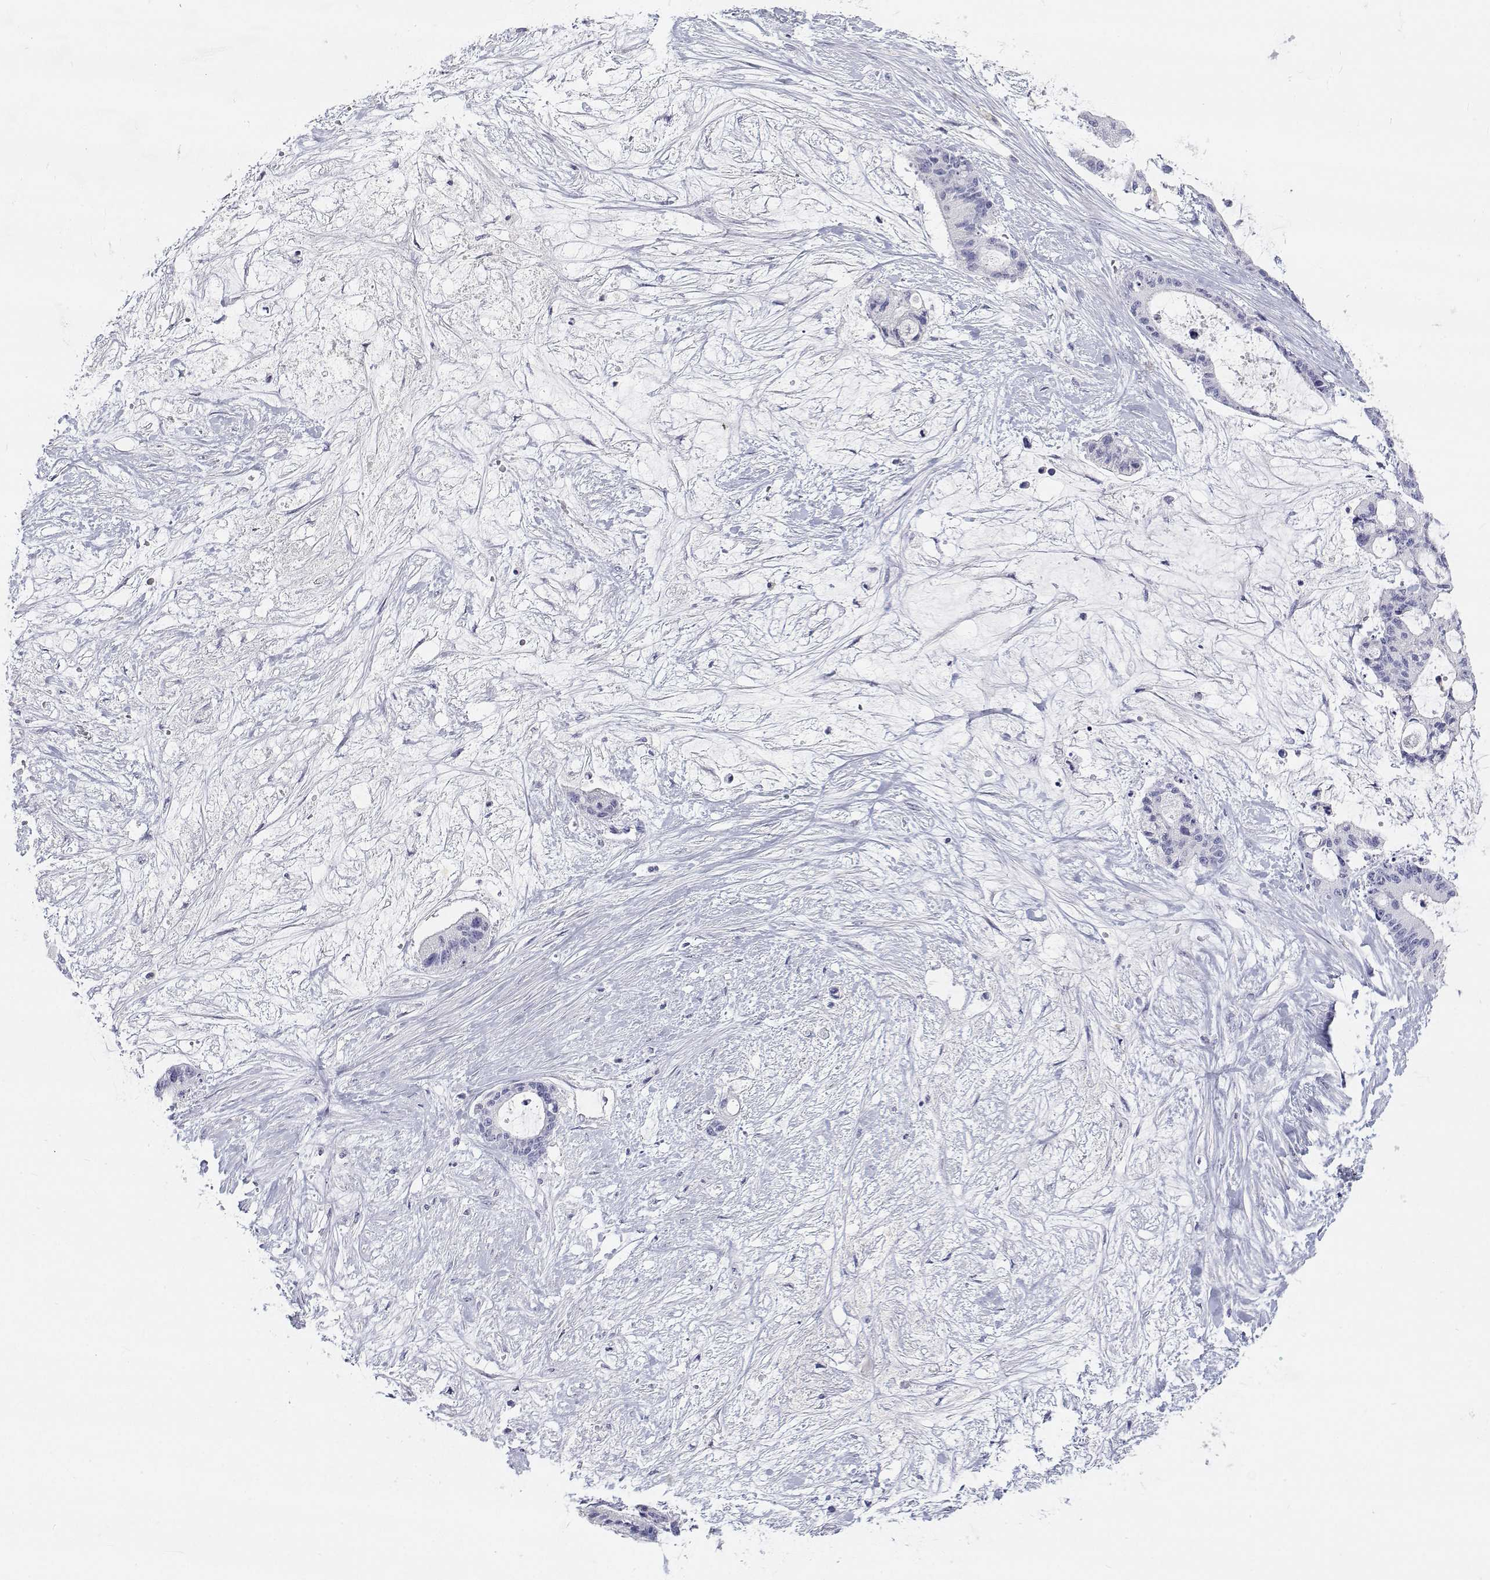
{"staining": {"intensity": "negative", "quantity": "none", "location": "none"}, "tissue": "liver cancer", "cell_type": "Tumor cells", "image_type": "cancer", "snomed": [{"axis": "morphology", "description": "Normal tissue, NOS"}, {"axis": "morphology", "description": "Cholangiocarcinoma"}, {"axis": "topography", "description": "Liver"}, {"axis": "topography", "description": "Peripheral nerve tissue"}], "caption": "Tumor cells are negative for brown protein staining in liver cancer (cholangiocarcinoma).", "gene": "NCR2", "patient": {"sex": "female", "age": 73}}